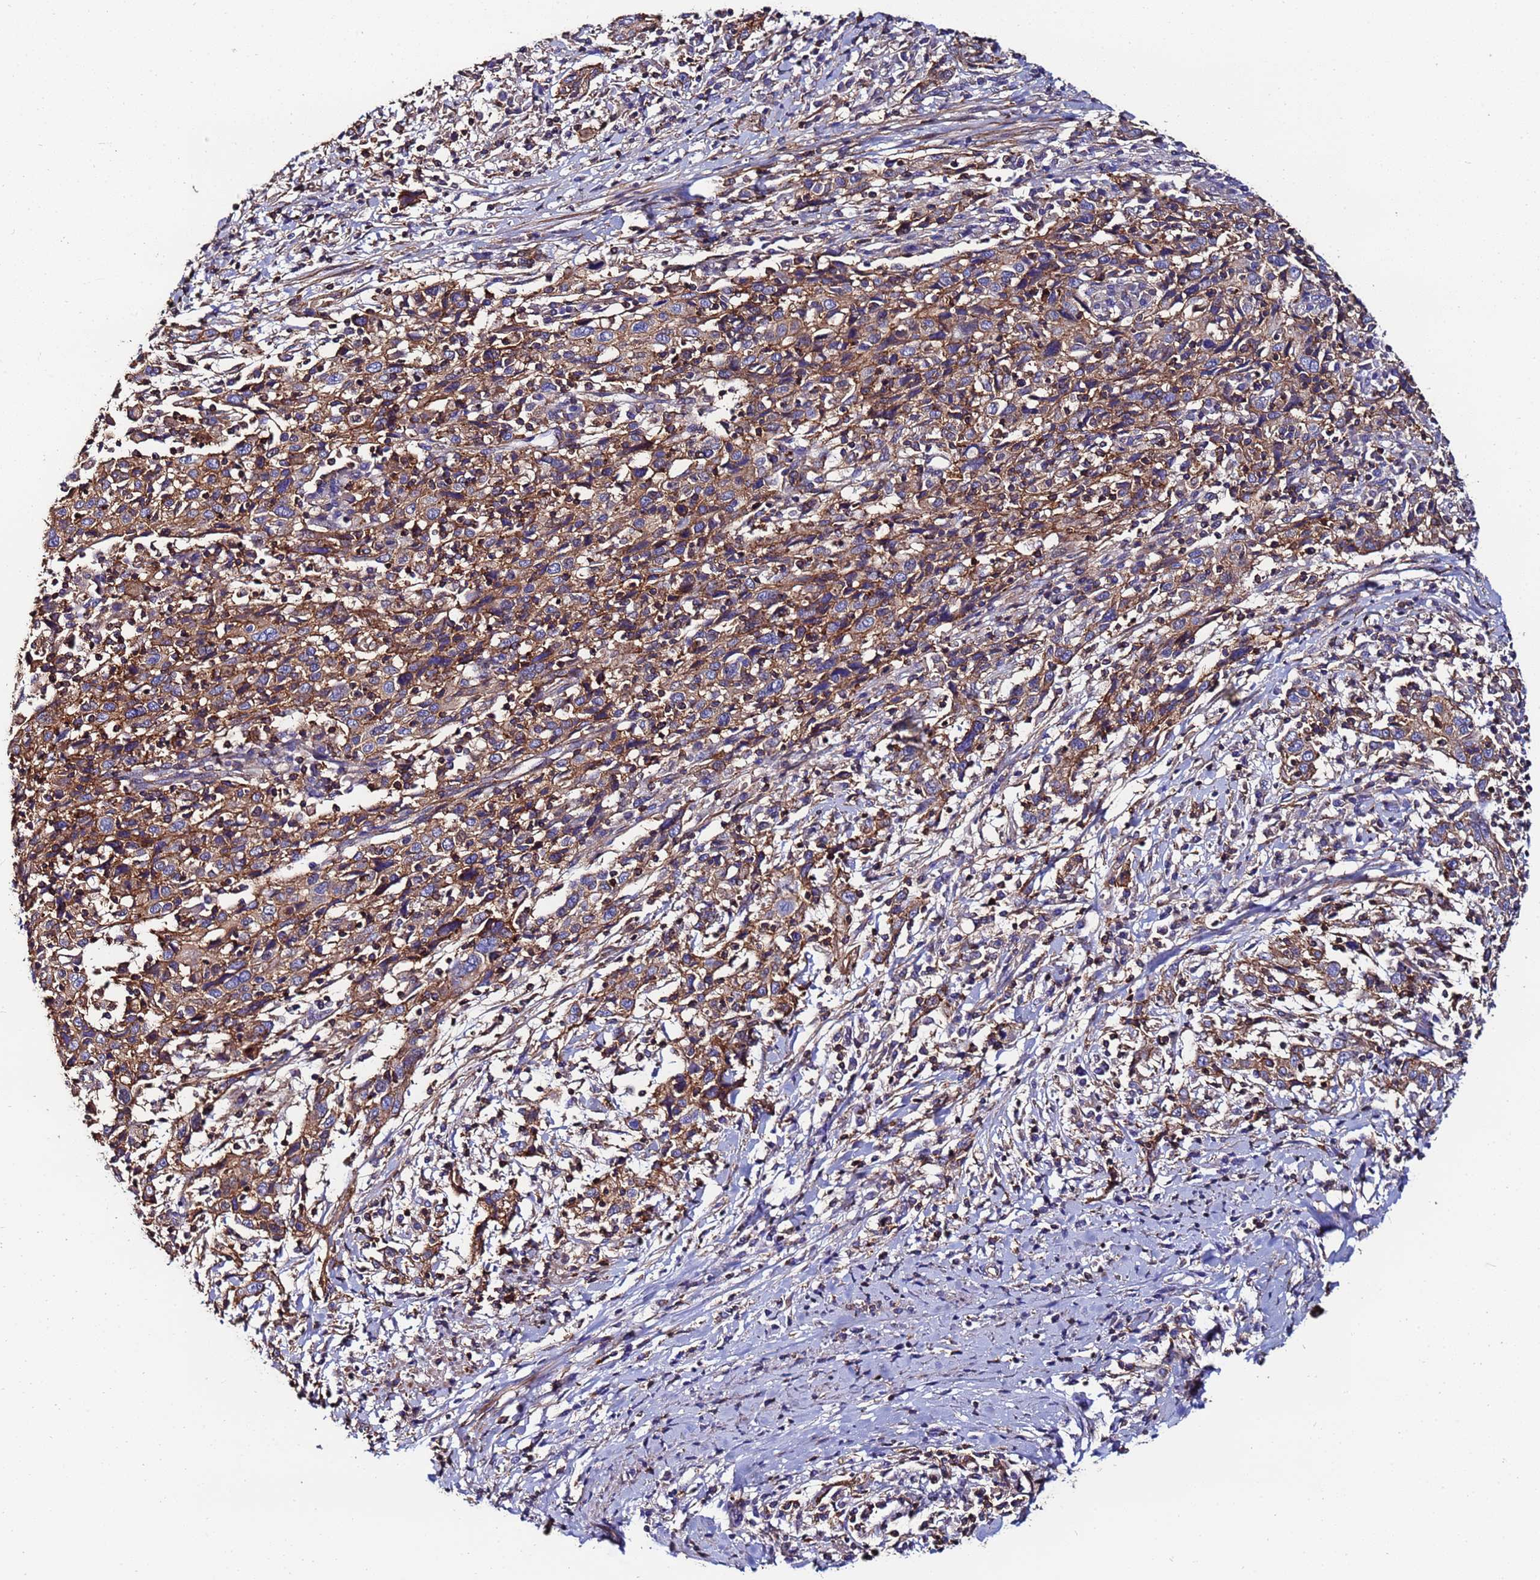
{"staining": {"intensity": "moderate", "quantity": ">75%", "location": "cytoplasmic/membranous"}, "tissue": "cervical cancer", "cell_type": "Tumor cells", "image_type": "cancer", "snomed": [{"axis": "morphology", "description": "Squamous cell carcinoma, NOS"}, {"axis": "topography", "description": "Cervix"}], "caption": "A brown stain shows moderate cytoplasmic/membranous staining of a protein in squamous cell carcinoma (cervical) tumor cells.", "gene": "POTEE", "patient": {"sex": "female", "age": 46}}